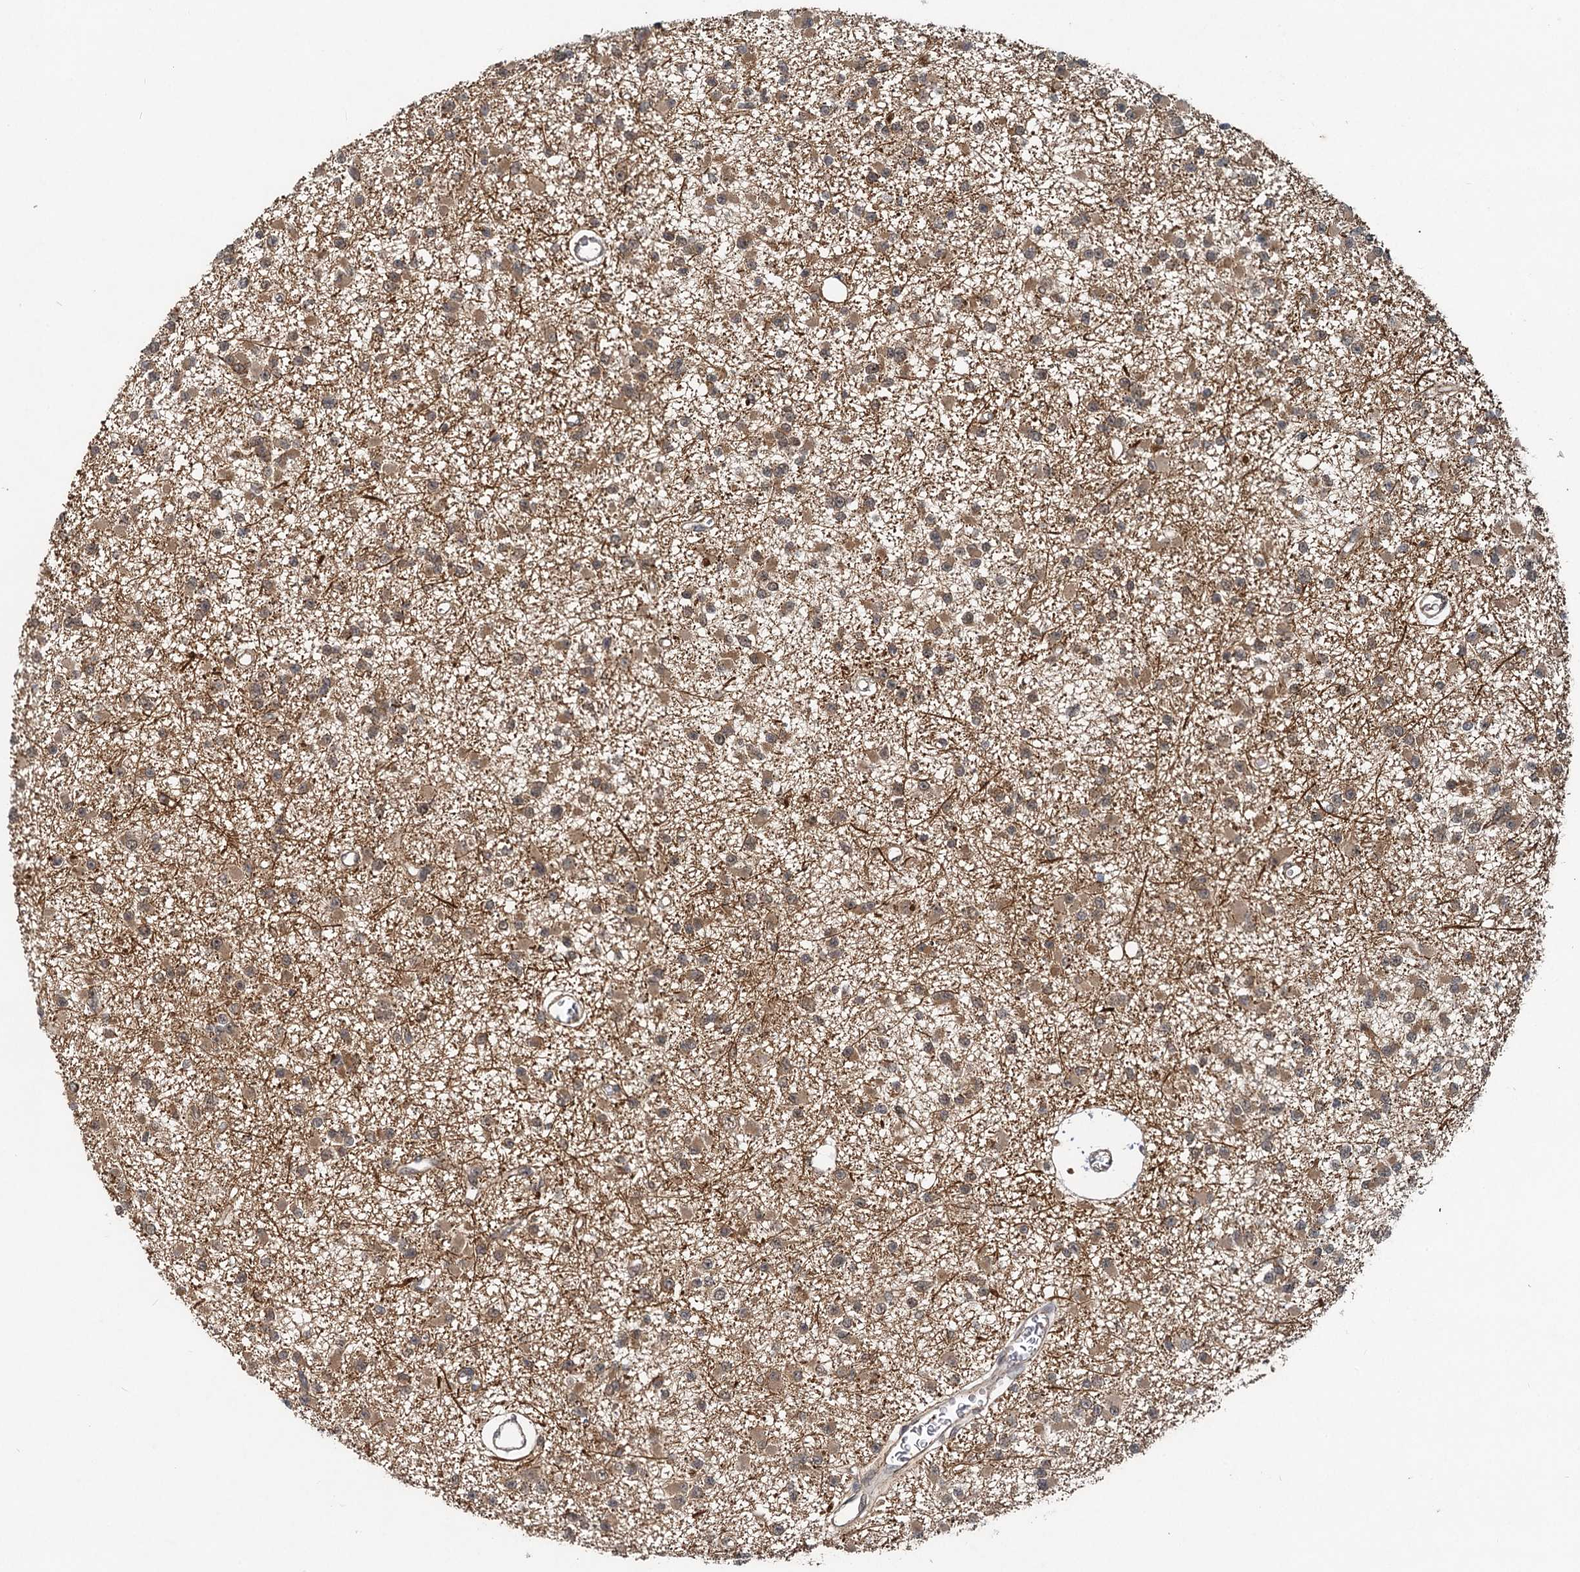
{"staining": {"intensity": "moderate", "quantity": ">75%", "location": "cytoplasmic/membranous"}, "tissue": "glioma", "cell_type": "Tumor cells", "image_type": "cancer", "snomed": [{"axis": "morphology", "description": "Glioma, malignant, Low grade"}, {"axis": "topography", "description": "Brain"}], "caption": "Low-grade glioma (malignant) was stained to show a protein in brown. There is medium levels of moderate cytoplasmic/membranous expression in about >75% of tumor cells.", "gene": "RITA1", "patient": {"sex": "female", "age": 22}}